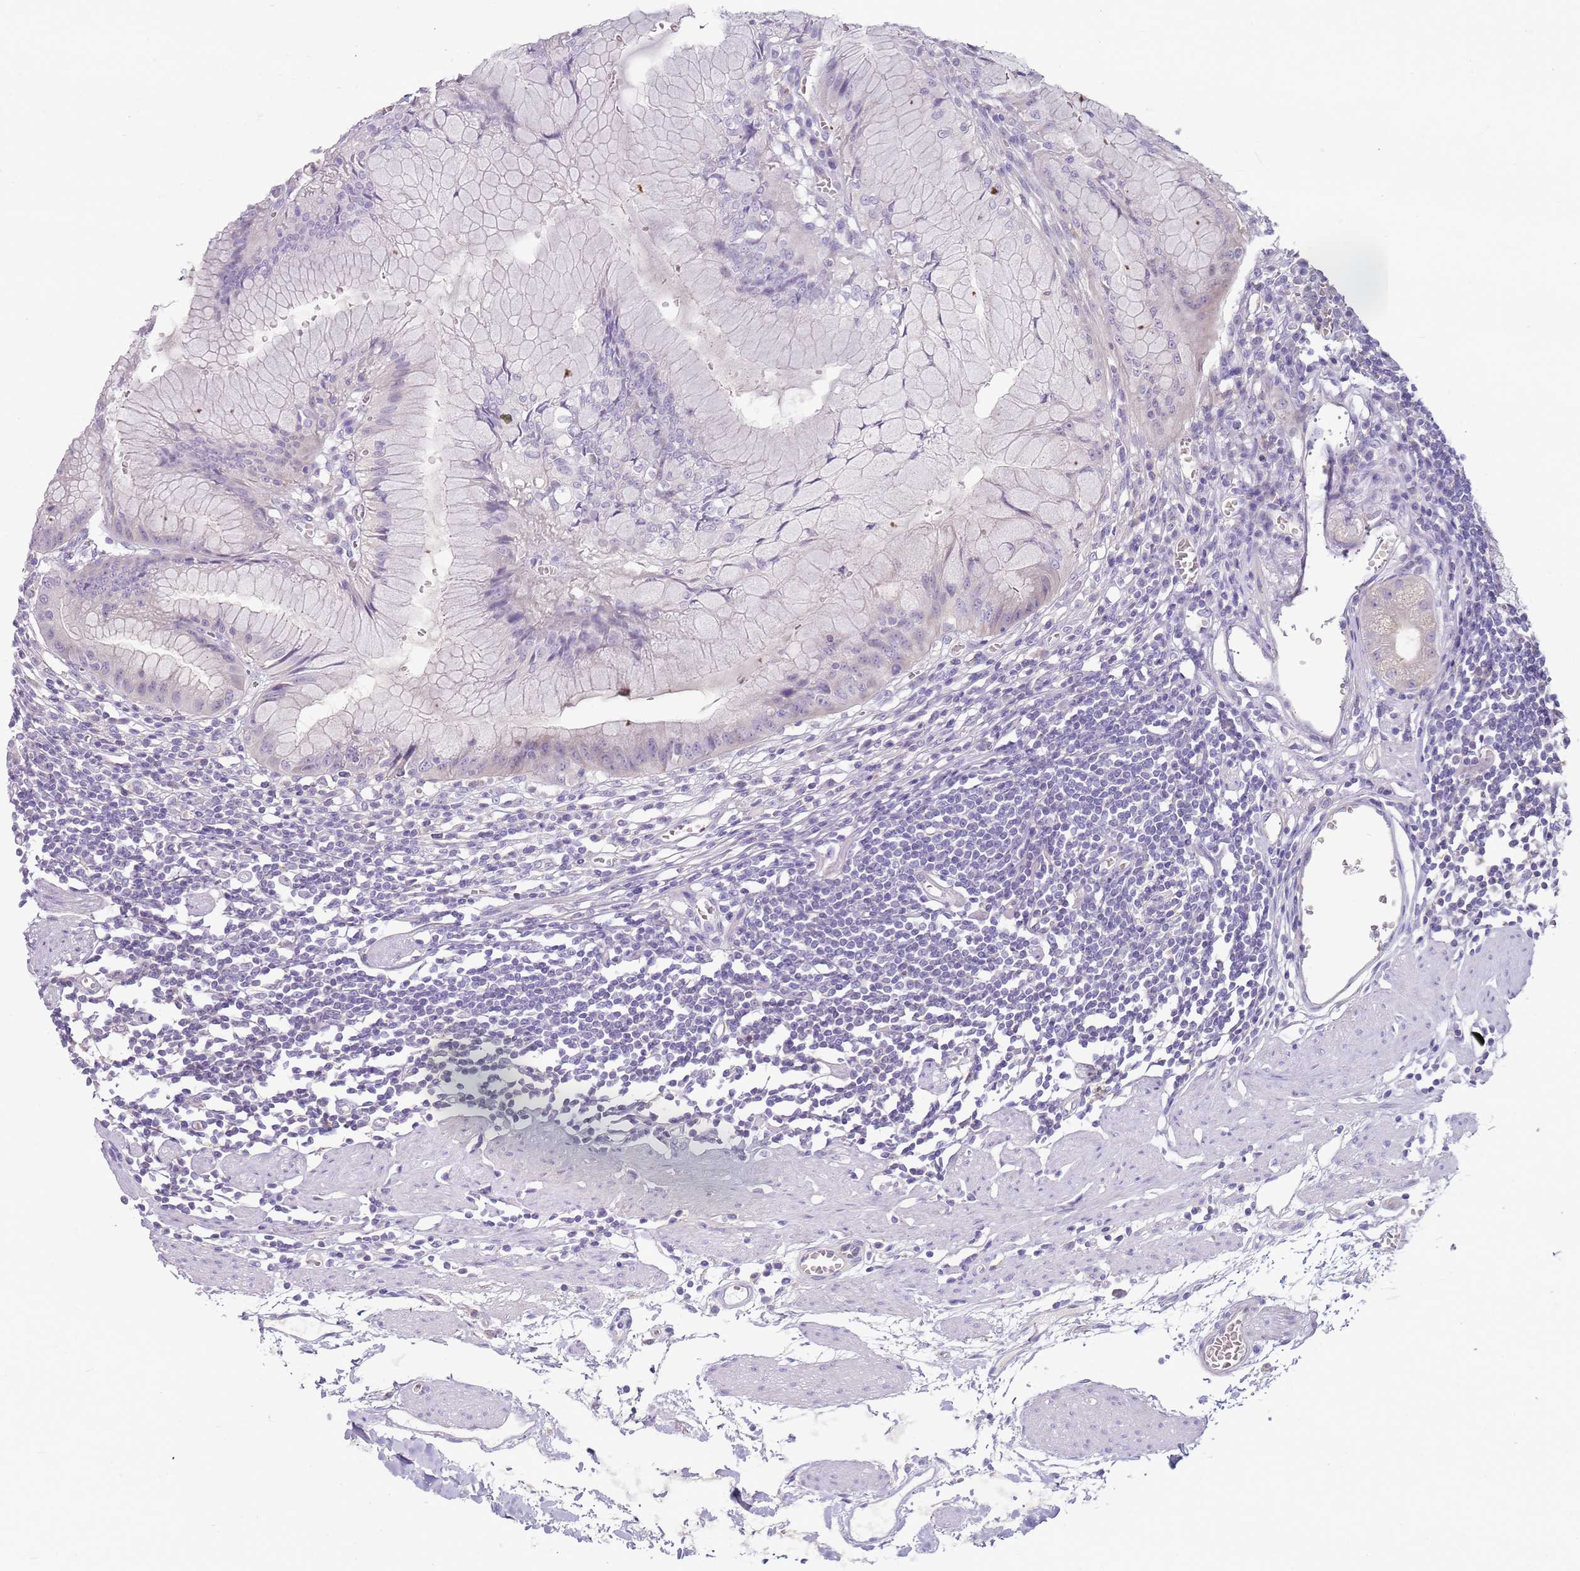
{"staining": {"intensity": "negative", "quantity": "none", "location": "none"}, "tissue": "stomach", "cell_type": "Glandular cells", "image_type": "normal", "snomed": [{"axis": "morphology", "description": "Normal tissue, NOS"}, {"axis": "topography", "description": "Stomach"}], "caption": "A high-resolution photomicrograph shows immunohistochemistry (IHC) staining of benign stomach, which reveals no significant positivity in glandular cells. Nuclei are stained in blue.", "gene": "ARHGAP5", "patient": {"sex": "male", "age": 55}}